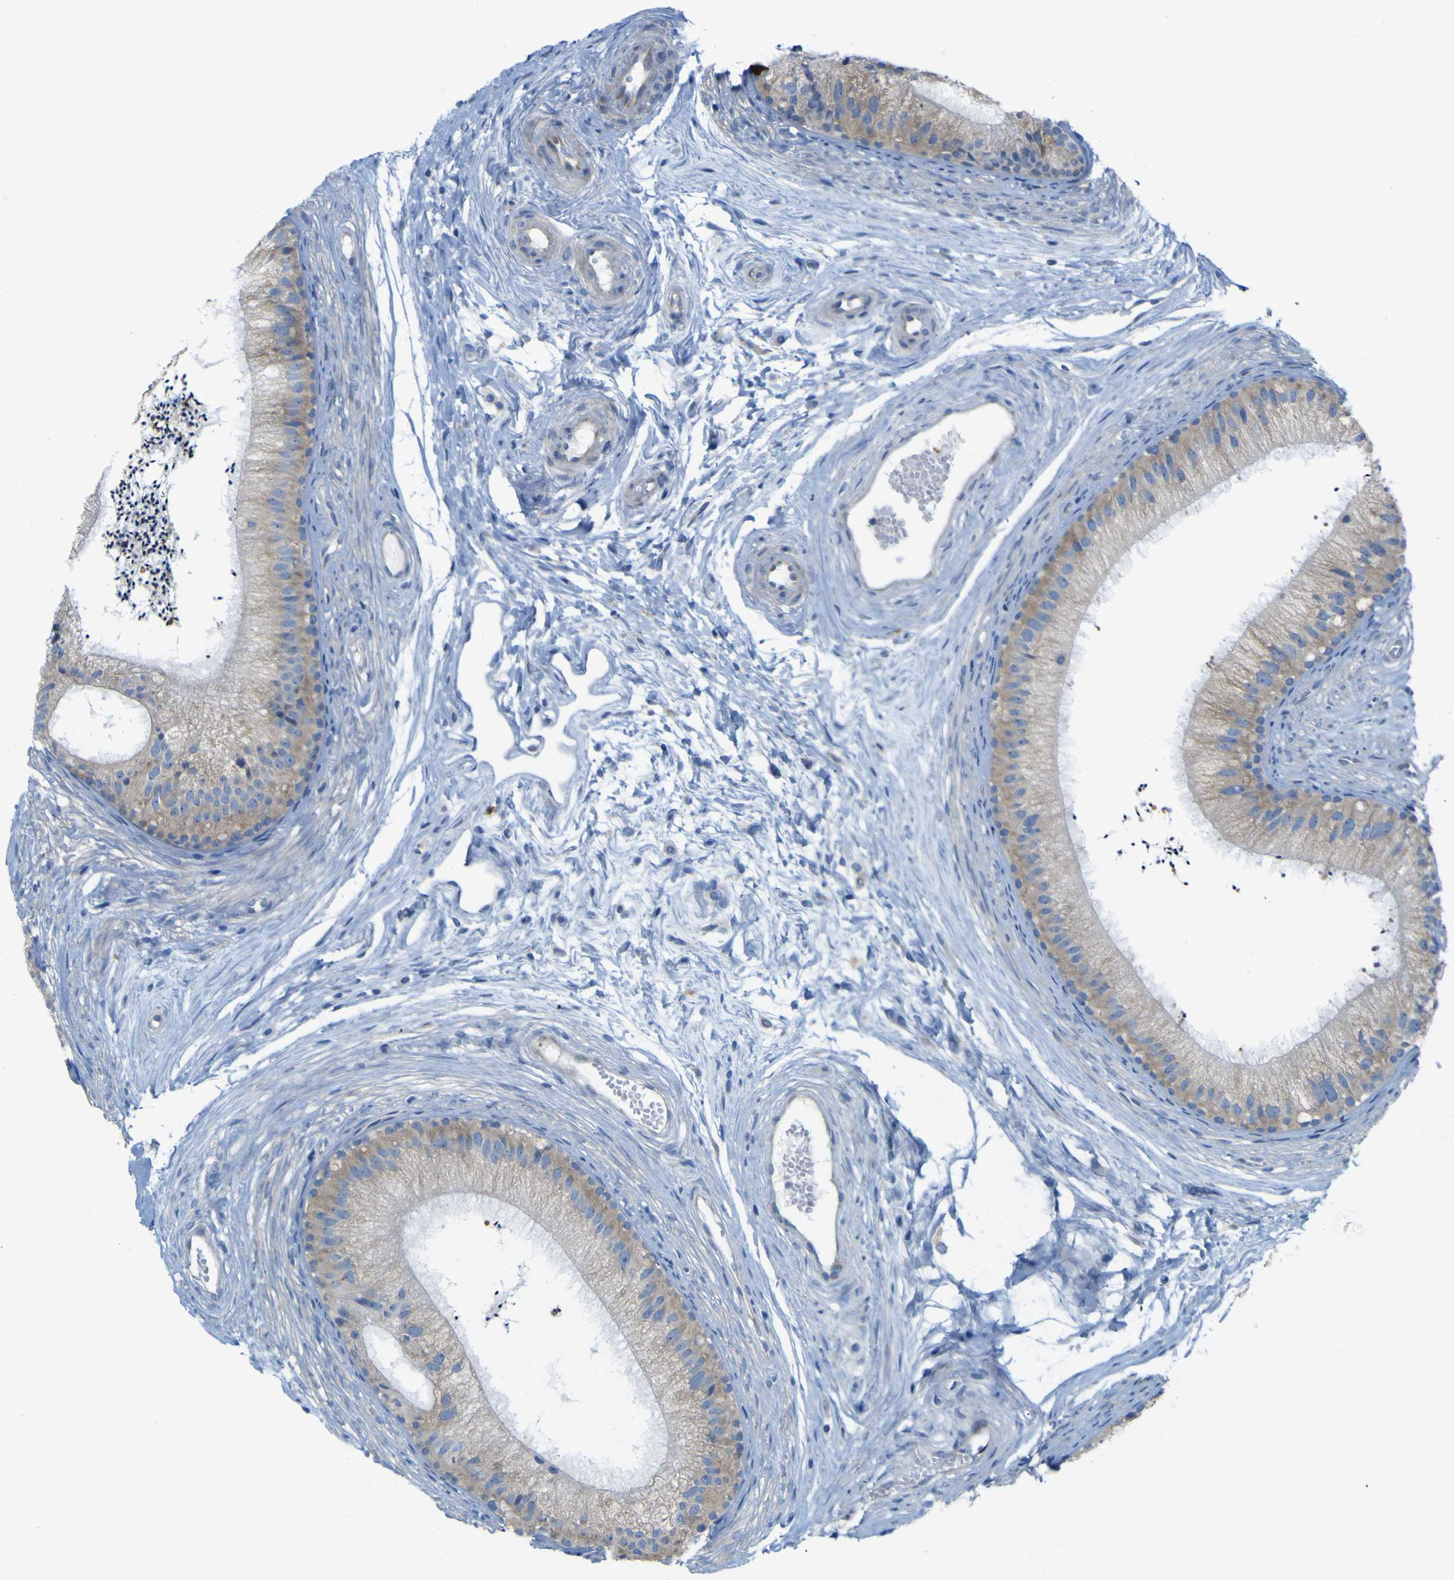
{"staining": {"intensity": "weak", "quantity": "<25%", "location": "cytoplasmic/membranous"}, "tissue": "epididymis", "cell_type": "Glandular cells", "image_type": "normal", "snomed": [{"axis": "morphology", "description": "Normal tissue, NOS"}, {"axis": "topography", "description": "Epididymis"}], "caption": "The image displays no staining of glandular cells in unremarkable epididymis.", "gene": "MYEOV", "patient": {"sex": "male", "age": 56}}